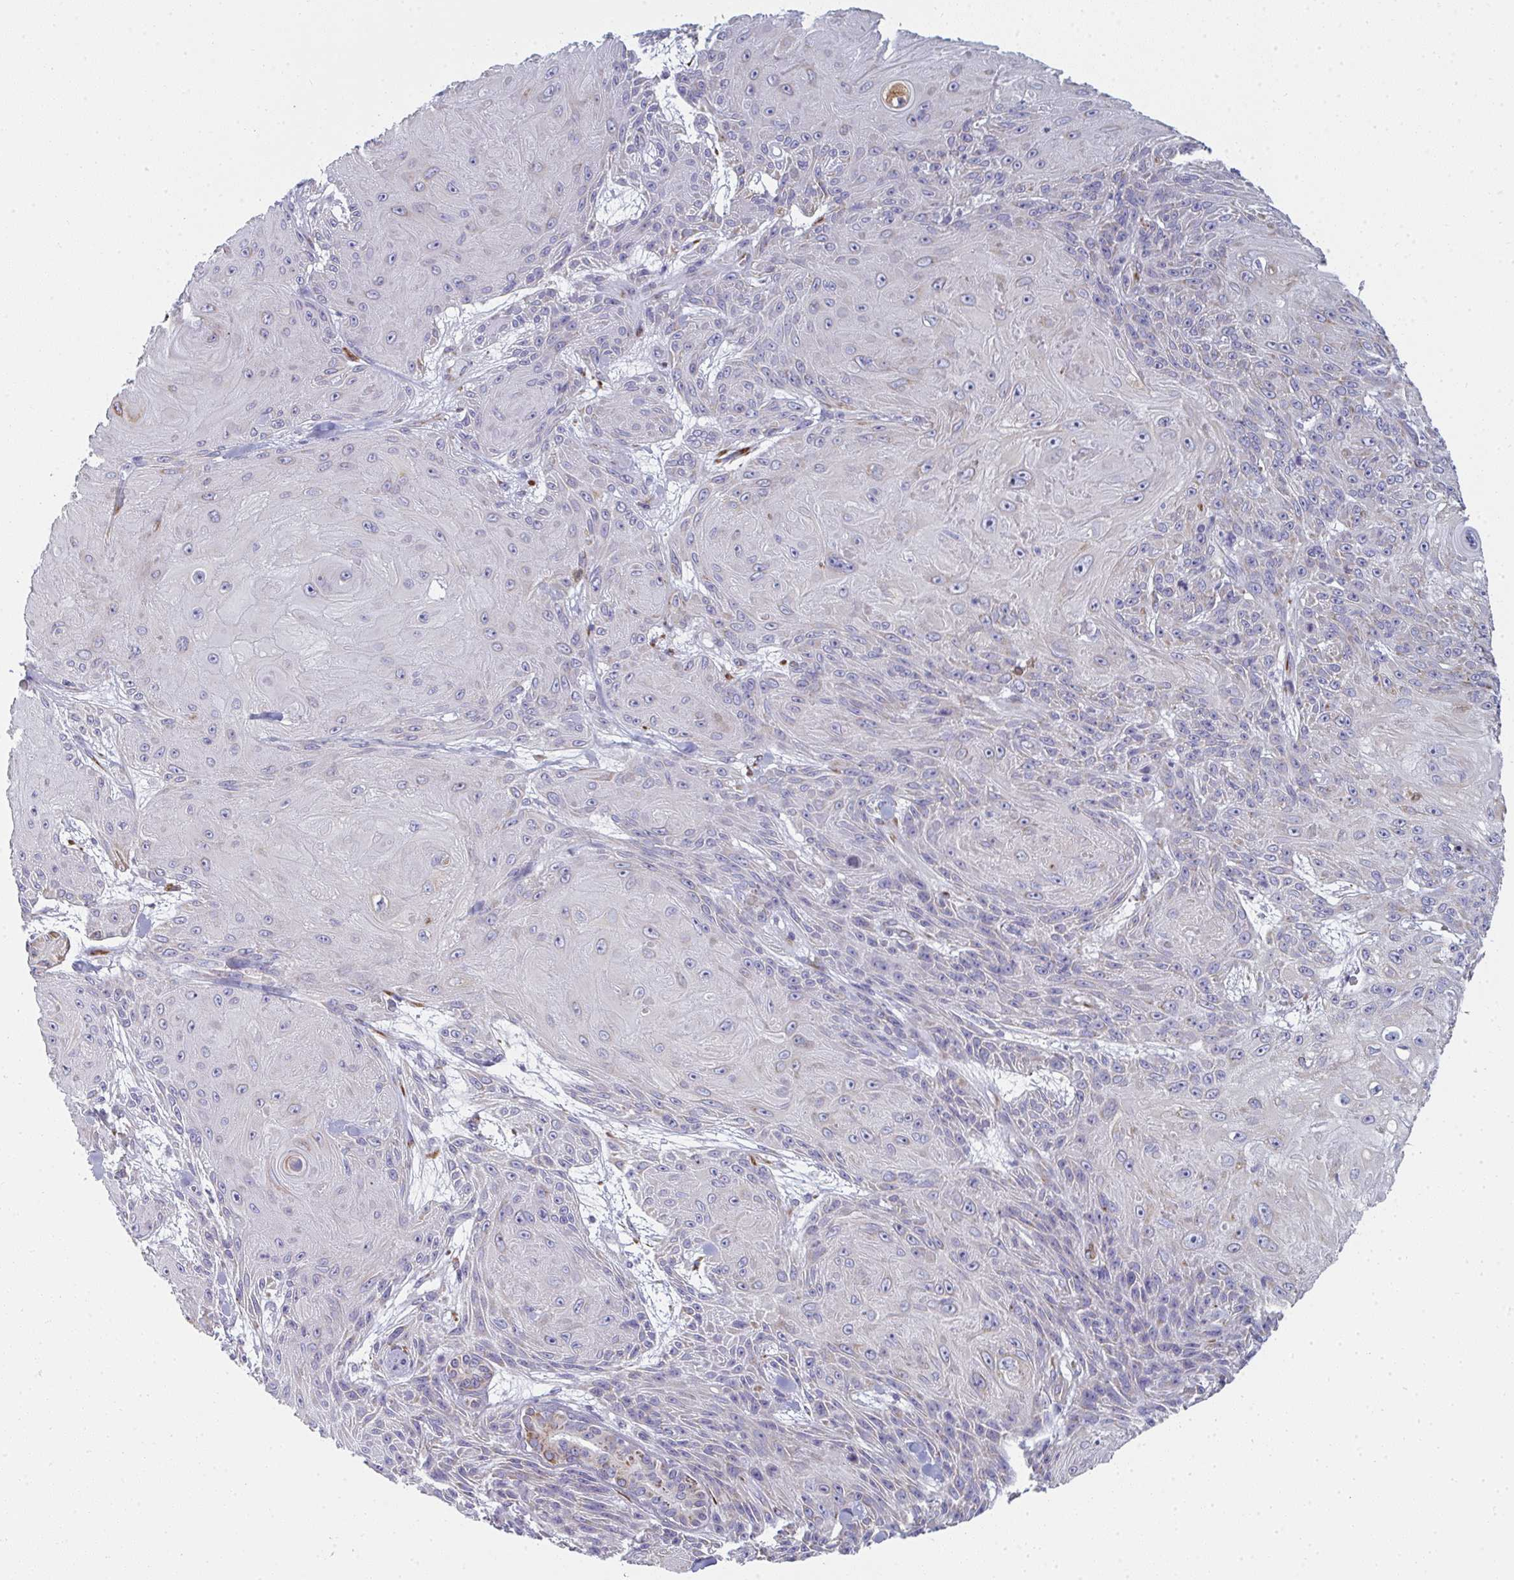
{"staining": {"intensity": "negative", "quantity": "none", "location": "none"}, "tissue": "skin cancer", "cell_type": "Tumor cells", "image_type": "cancer", "snomed": [{"axis": "morphology", "description": "Squamous cell carcinoma, NOS"}, {"axis": "topography", "description": "Skin"}], "caption": "Immunohistochemistry micrograph of neoplastic tissue: human skin cancer (squamous cell carcinoma) stained with DAB reveals no significant protein expression in tumor cells.", "gene": "SHROOM1", "patient": {"sex": "male", "age": 88}}